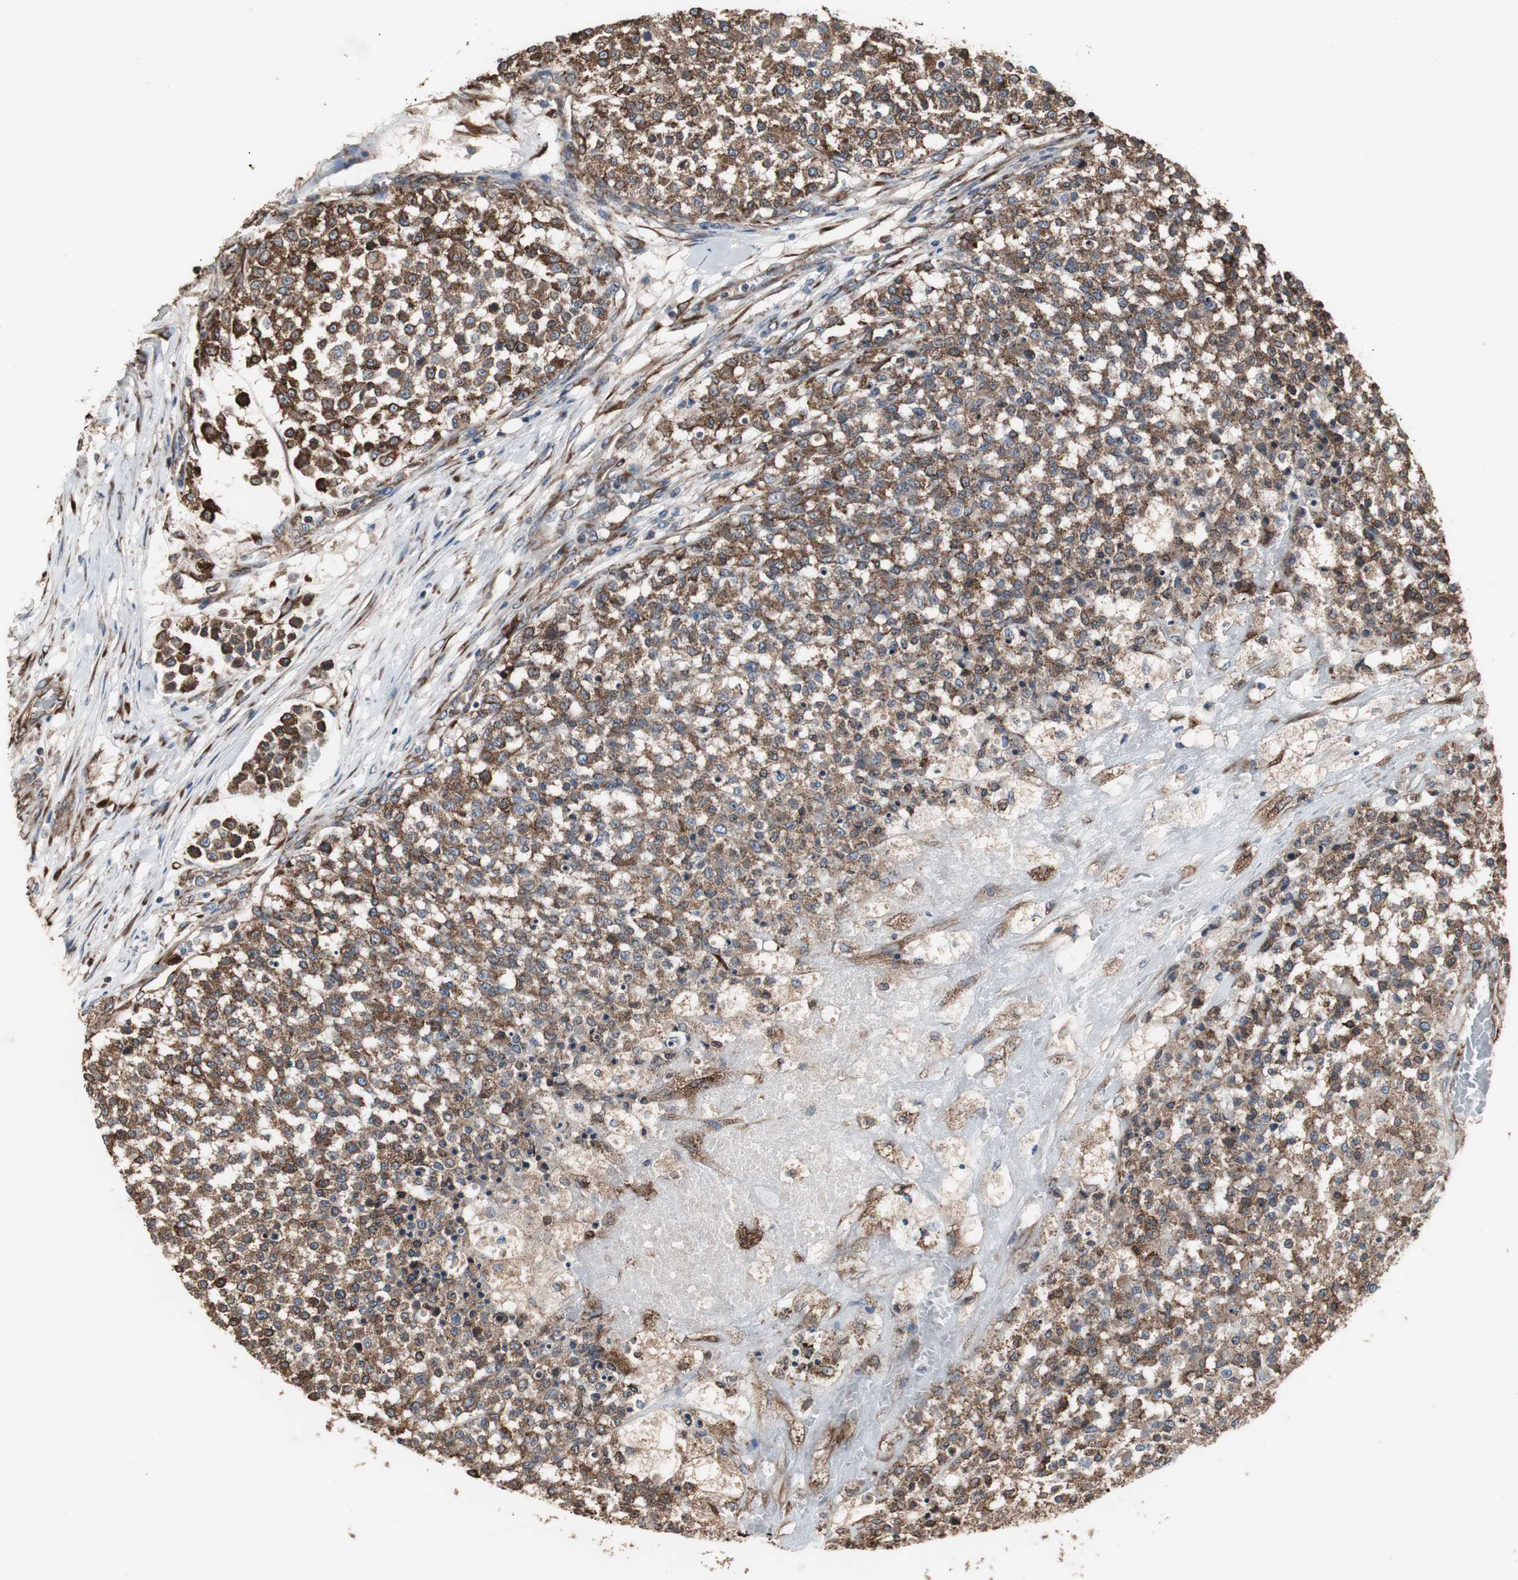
{"staining": {"intensity": "strong", "quantity": ">75%", "location": "cytoplasmic/membranous"}, "tissue": "testis cancer", "cell_type": "Tumor cells", "image_type": "cancer", "snomed": [{"axis": "morphology", "description": "Seminoma, NOS"}, {"axis": "topography", "description": "Testis"}], "caption": "A high-resolution photomicrograph shows IHC staining of testis cancer (seminoma), which demonstrates strong cytoplasmic/membranous positivity in about >75% of tumor cells.", "gene": "CALU", "patient": {"sex": "male", "age": 59}}